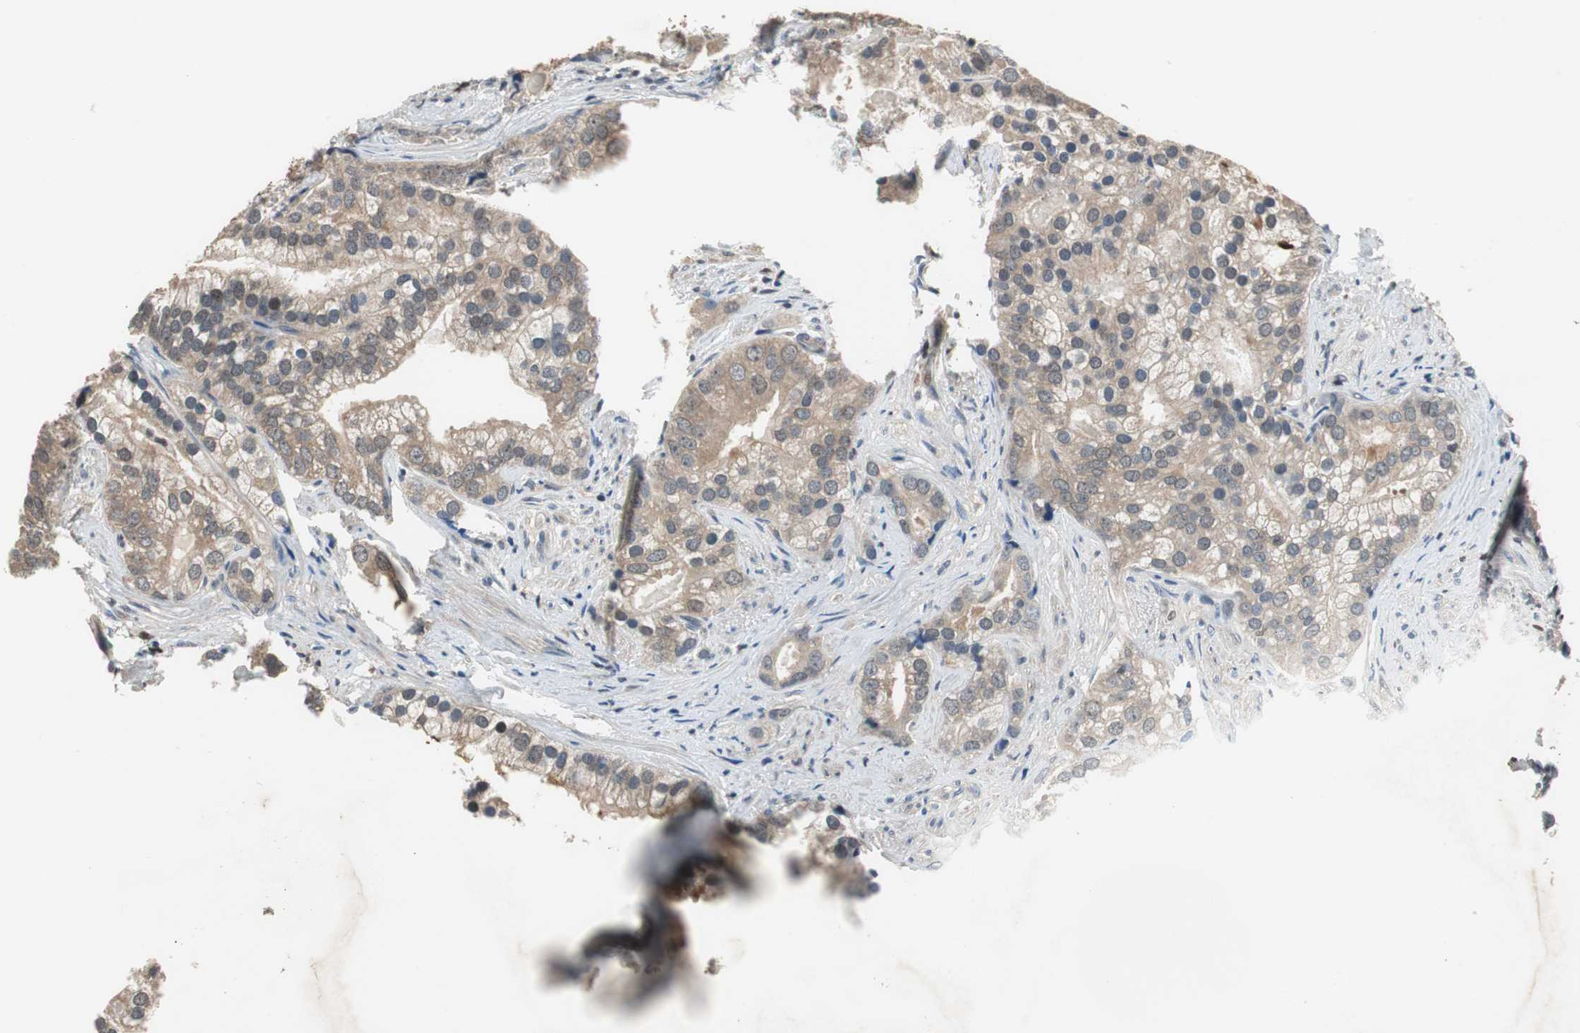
{"staining": {"intensity": "weak", "quantity": "25%-75%", "location": "cytoplasmic/membranous"}, "tissue": "prostate cancer", "cell_type": "Tumor cells", "image_type": "cancer", "snomed": [{"axis": "morphology", "description": "Adenocarcinoma, Low grade"}, {"axis": "topography", "description": "Prostate"}], "caption": "IHC histopathology image of neoplastic tissue: adenocarcinoma (low-grade) (prostate) stained using IHC reveals low levels of weak protein expression localized specifically in the cytoplasmic/membranous of tumor cells, appearing as a cytoplasmic/membranous brown color.", "gene": "MAFB", "patient": {"sex": "male", "age": 71}}